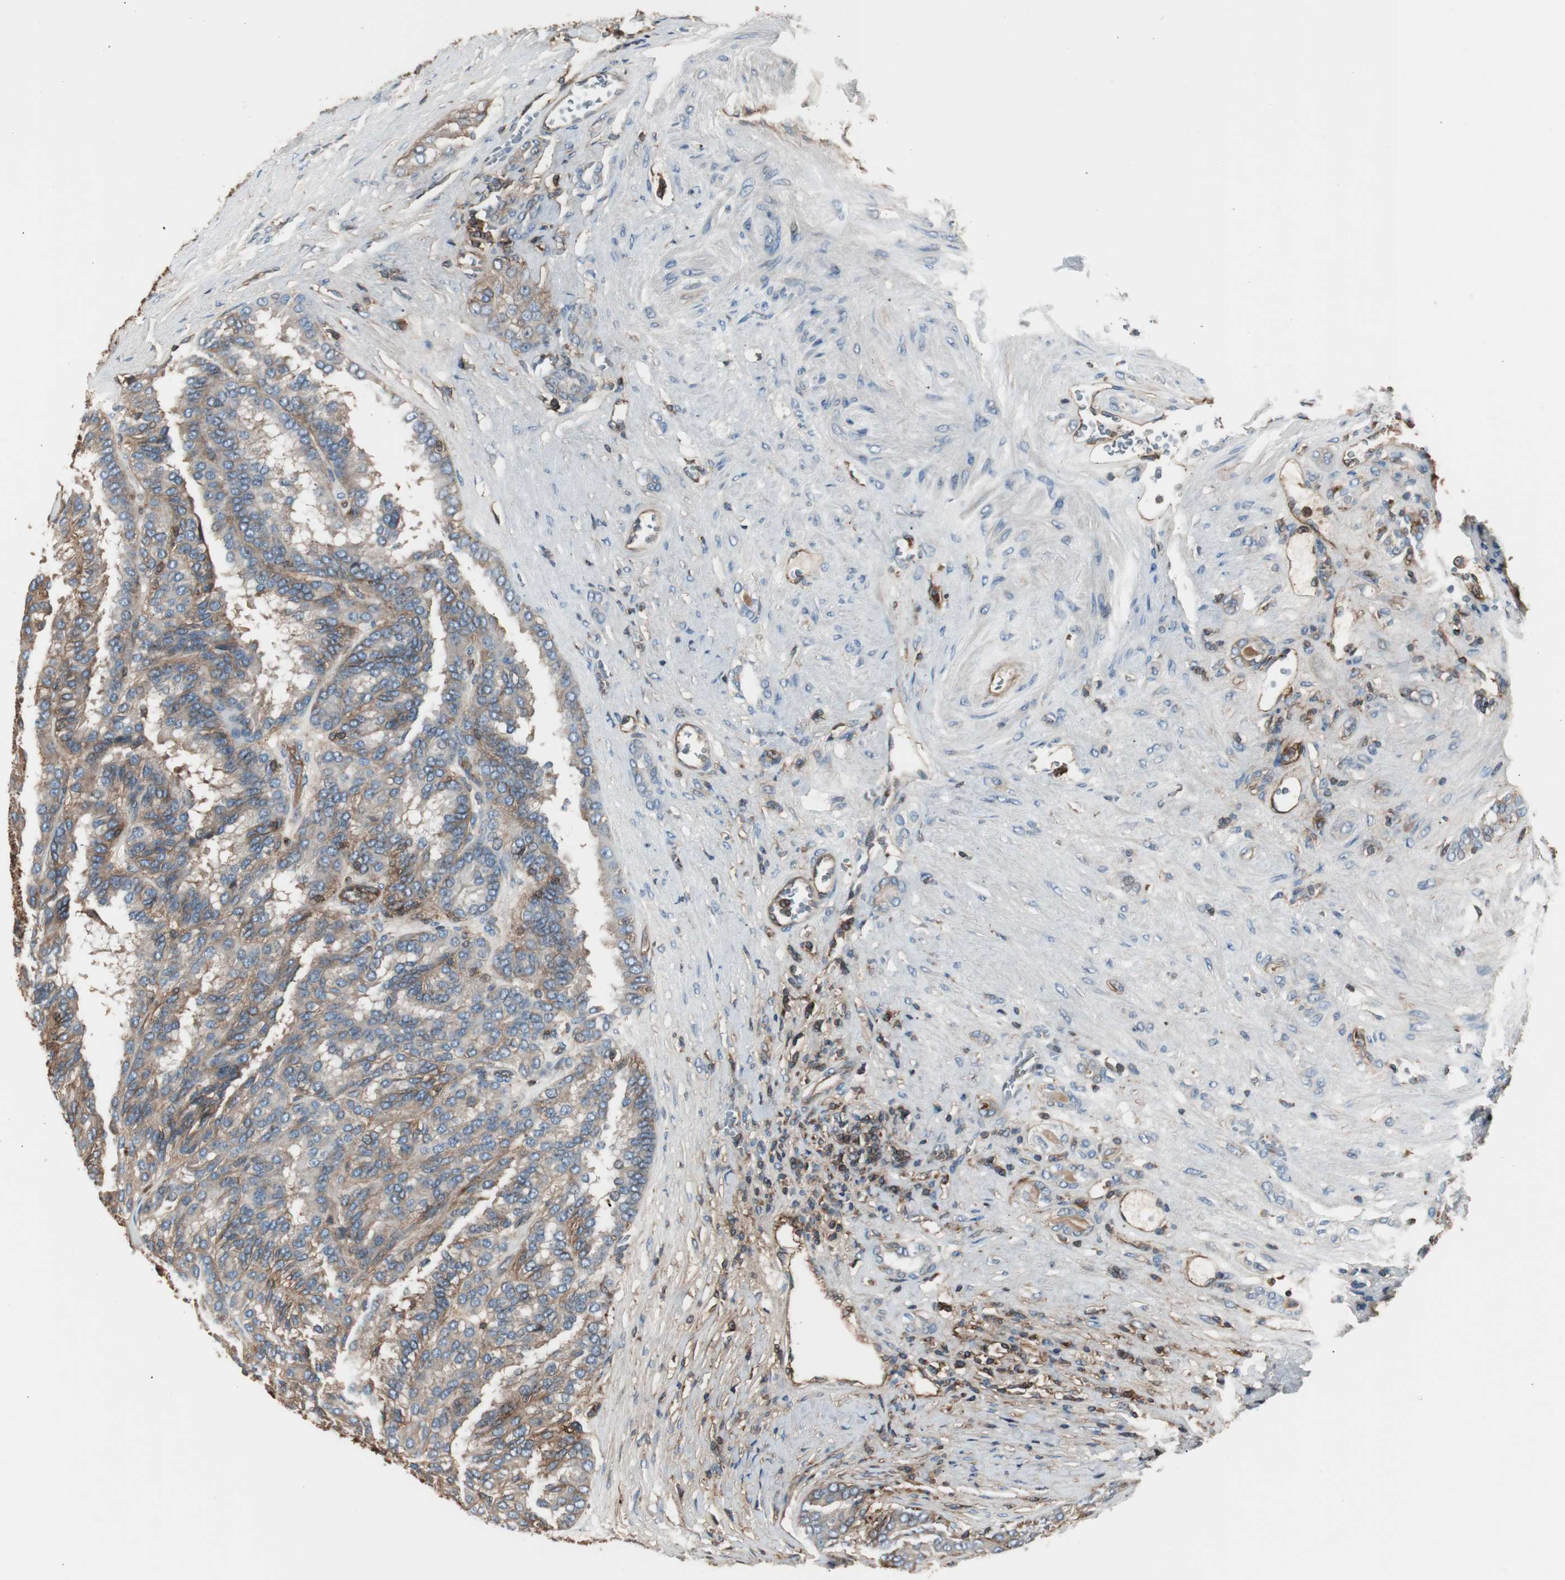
{"staining": {"intensity": "strong", "quantity": ">75%", "location": "cytoplasmic/membranous"}, "tissue": "renal cancer", "cell_type": "Tumor cells", "image_type": "cancer", "snomed": [{"axis": "morphology", "description": "Adenocarcinoma, NOS"}, {"axis": "topography", "description": "Kidney"}], "caption": "Renal cancer (adenocarcinoma) stained with immunohistochemistry (IHC) exhibits strong cytoplasmic/membranous expression in about >75% of tumor cells.", "gene": "B2M", "patient": {"sex": "male", "age": 46}}